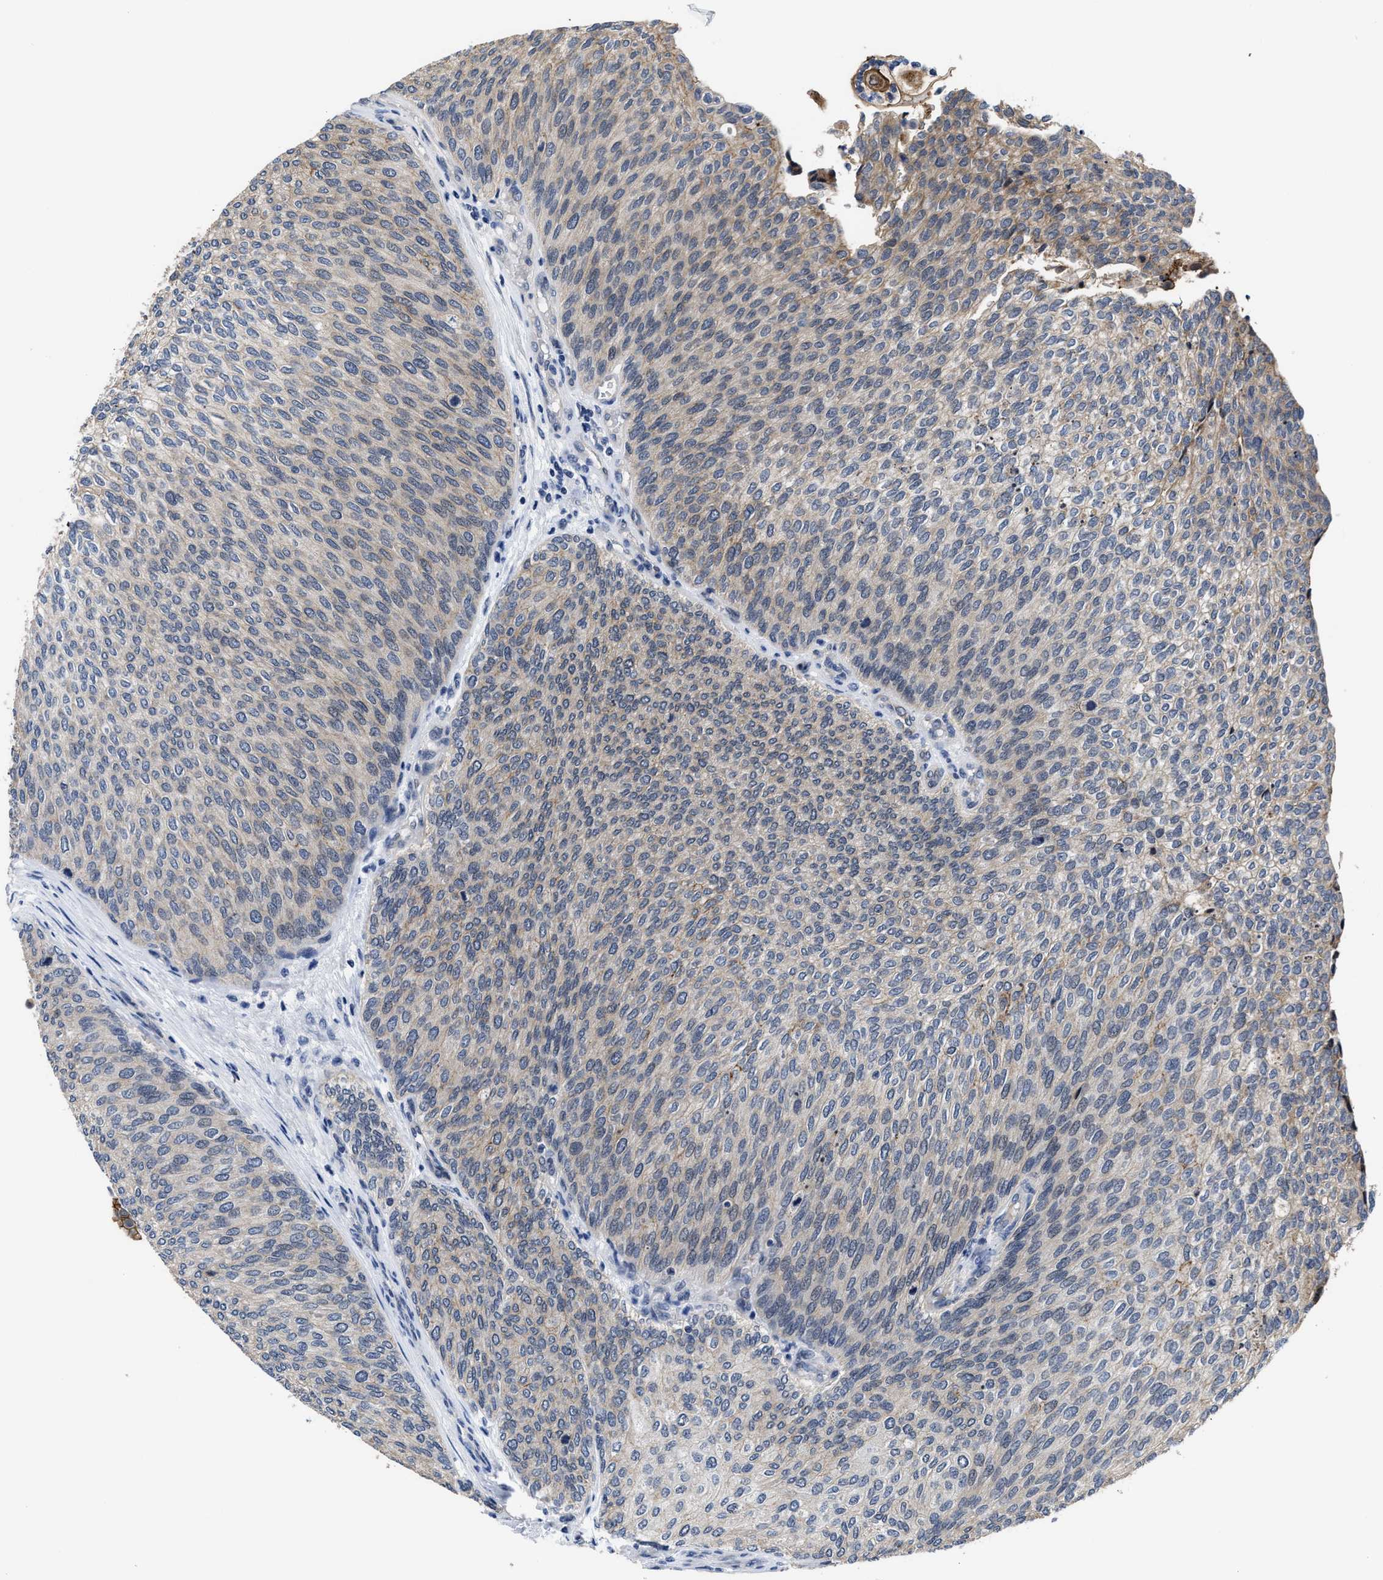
{"staining": {"intensity": "weak", "quantity": "<25%", "location": "cytoplasmic/membranous"}, "tissue": "urothelial cancer", "cell_type": "Tumor cells", "image_type": "cancer", "snomed": [{"axis": "morphology", "description": "Urothelial carcinoma, Low grade"}, {"axis": "topography", "description": "Urinary bladder"}], "caption": "High magnification brightfield microscopy of urothelial cancer stained with DAB (3,3'-diaminobenzidine) (brown) and counterstained with hematoxylin (blue): tumor cells show no significant positivity.", "gene": "GHITM", "patient": {"sex": "female", "age": 79}}